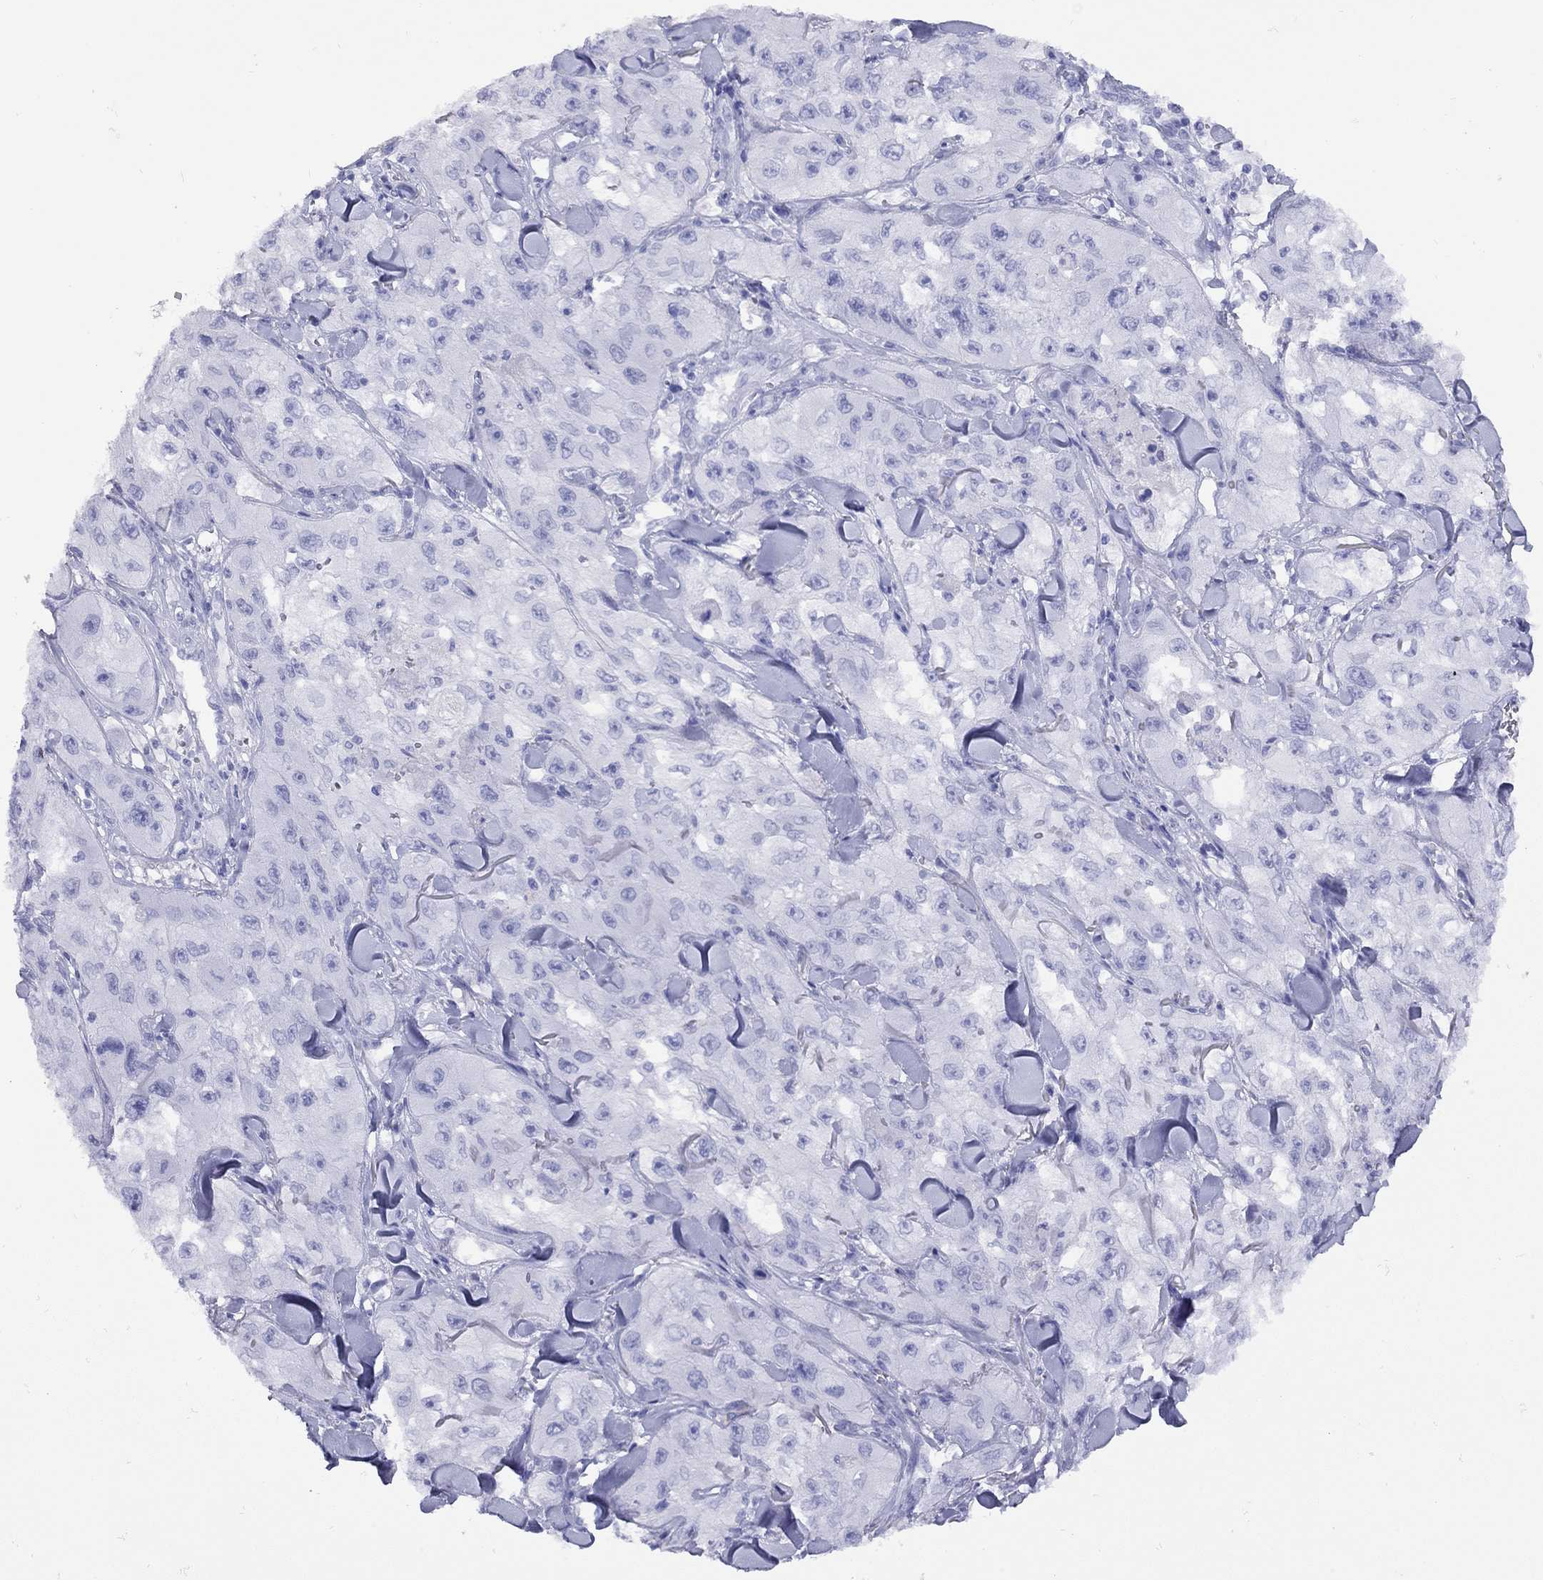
{"staining": {"intensity": "negative", "quantity": "none", "location": "none"}, "tissue": "skin cancer", "cell_type": "Tumor cells", "image_type": "cancer", "snomed": [{"axis": "morphology", "description": "Squamous cell carcinoma, NOS"}, {"axis": "topography", "description": "Skin"}, {"axis": "topography", "description": "Subcutis"}], "caption": "Tumor cells show no significant expression in skin cancer (squamous cell carcinoma).", "gene": "GRIA2", "patient": {"sex": "male", "age": 73}}